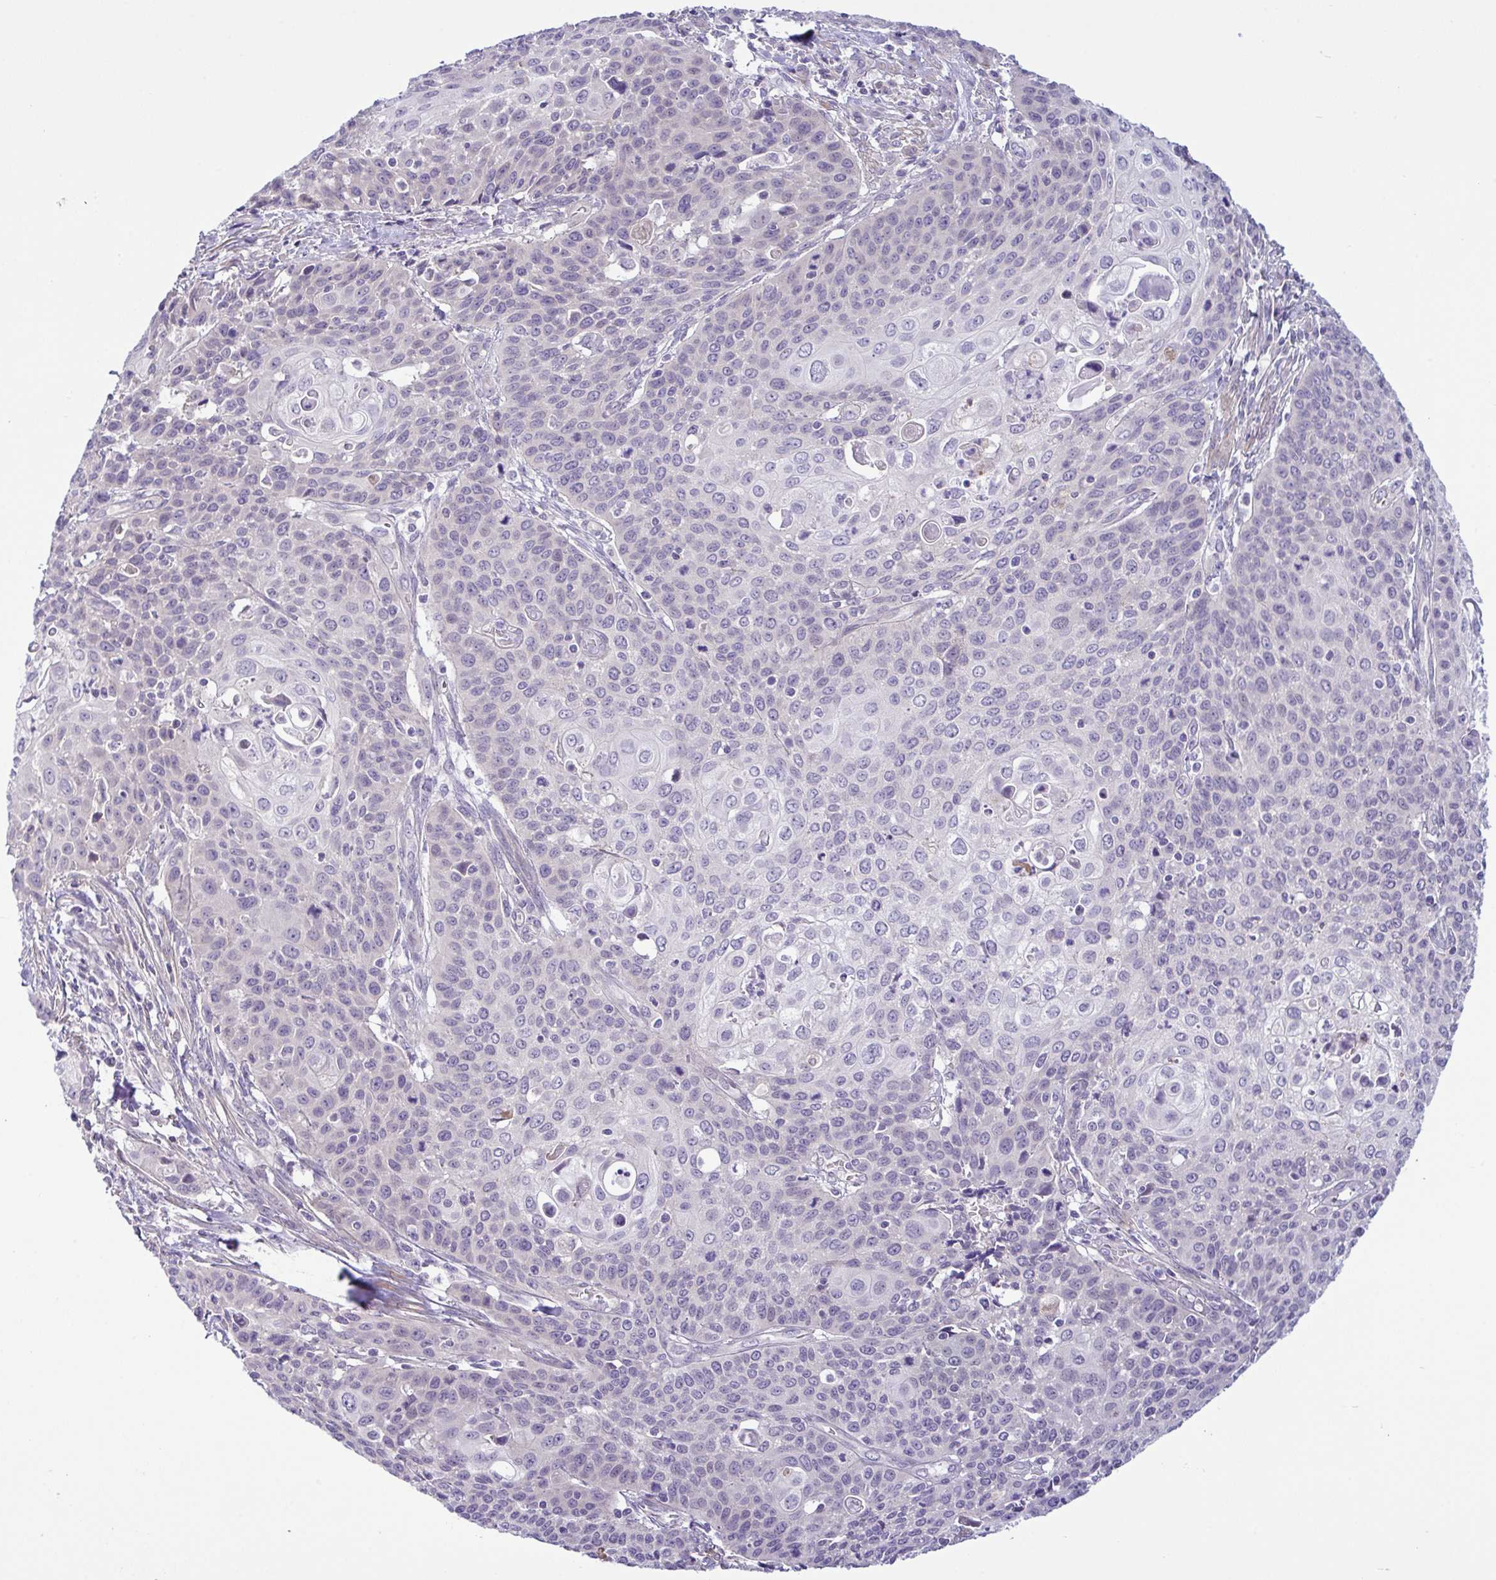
{"staining": {"intensity": "negative", "quantity": "none", "location": "none"}, "tissue": "cervical cancer", "cell_type": "Tumor cells", "image_type": "cancer", "snomed": [{"axis": "morphology", "description": "Squamous cell carcinoma, NOS"}, {"axis": "topography", "description": "Cervix"}], "caption": "High magnification brightfield microscopy of cervical cancer stained with DAB (brown) and counterstained with hematoxylin (blue): tumor cells show no significant expression.", "gene": "SYNPO2L", "patient": {"sex": "female", "age": 65}}